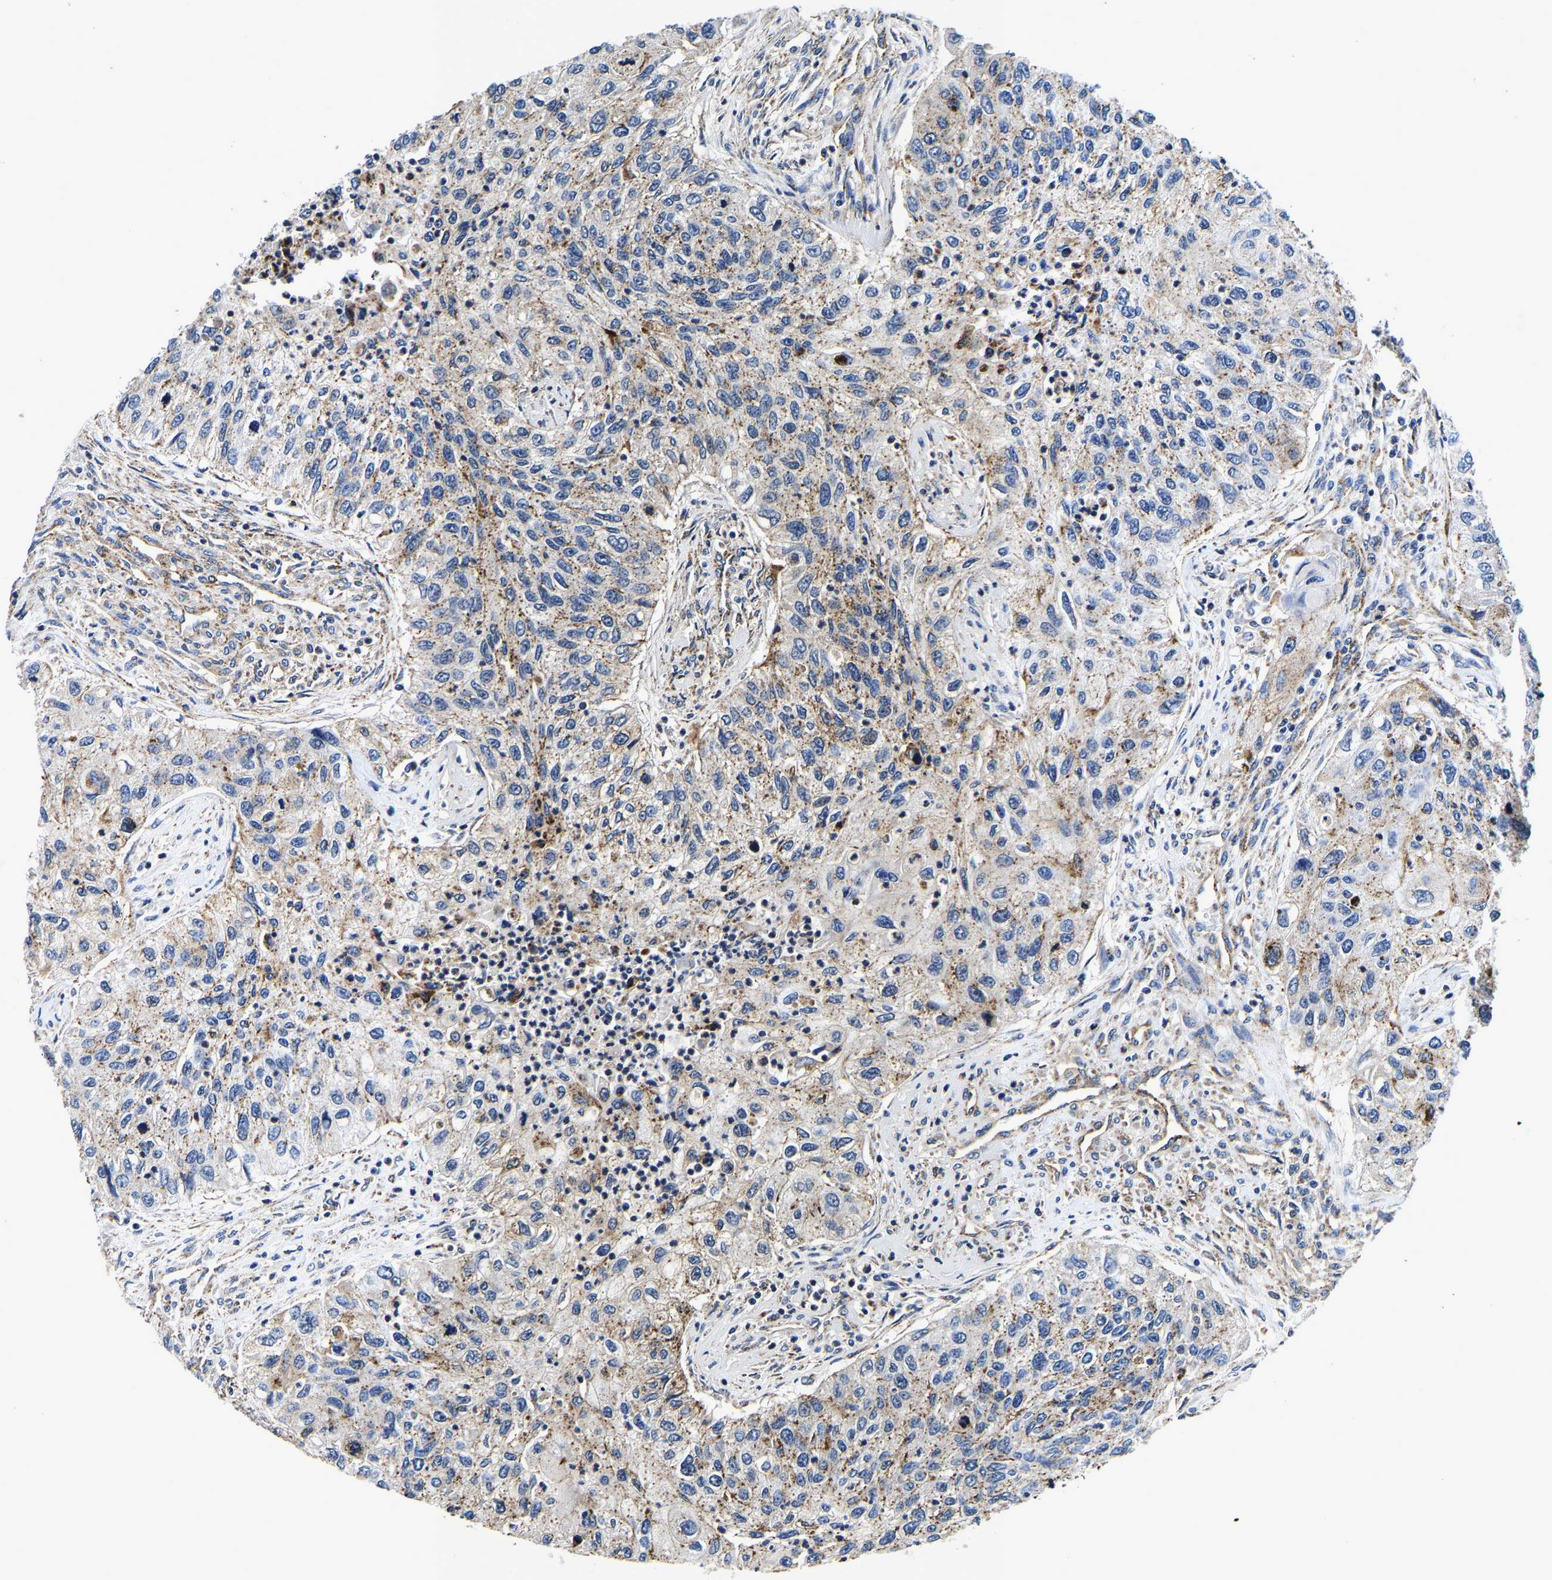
{"staining": {"intensity": "negative", "quantity": "none", "location": "none"}, "tissue": "urothelial cancer", "cell_type": "Tumor cells", "image_type": "cancer", "snomed": [{"axis": "morphology", "description": "Urothelial carcinoma, High grade"}, {"axis": "topography", "description": "Urinary bladder"}], "caption": "This photomicrograph is of urothelial cancer stained with IHC to label a protein in brown with the nuclei are counter-stained blue. There is no expression in tumor cells.", "gene": "GRN", "patient": {"sex": "female", "age": 60}}